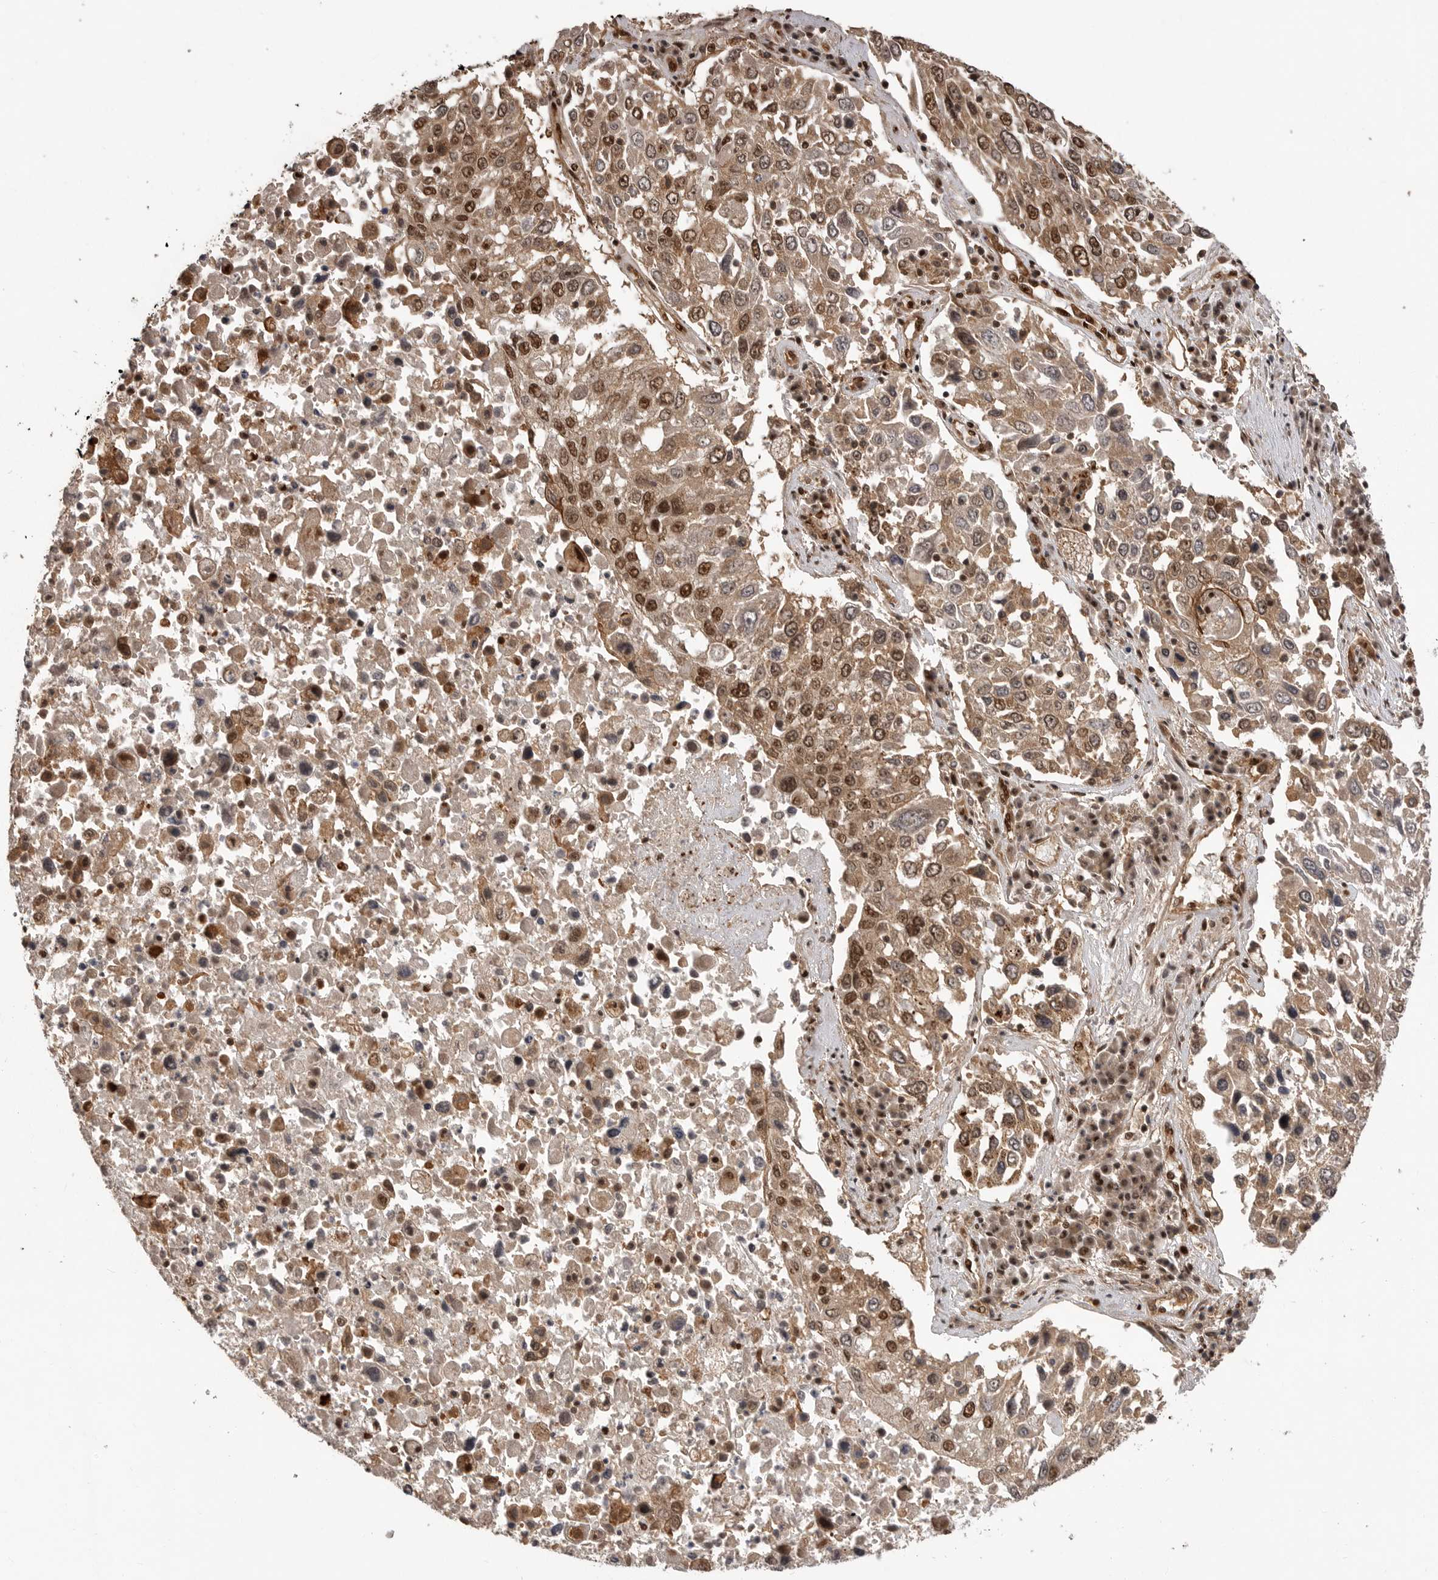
{"staining": {"intensity": "moderate", "quantity": ">75%", "location": "cytoplasmic/membranous,nuclear"}, "tissue": "lung cancer", "cell_type": "Tumor cells", "image_type": "cancer", "snomed": [{"axis": "morphology", "description": "Squamous cell carcinoma, NOS"}, {"axis": "topography", "description": "Lung"}], "caption": "The immunohistochemical stain shows moderate cytoplasmic/membranous and nuclear staining in tumor cells of squamous cell carcinoma (lung) tissue.", "gene": "PPP1R8", "patient": {"sex": "male", "age": 65}}